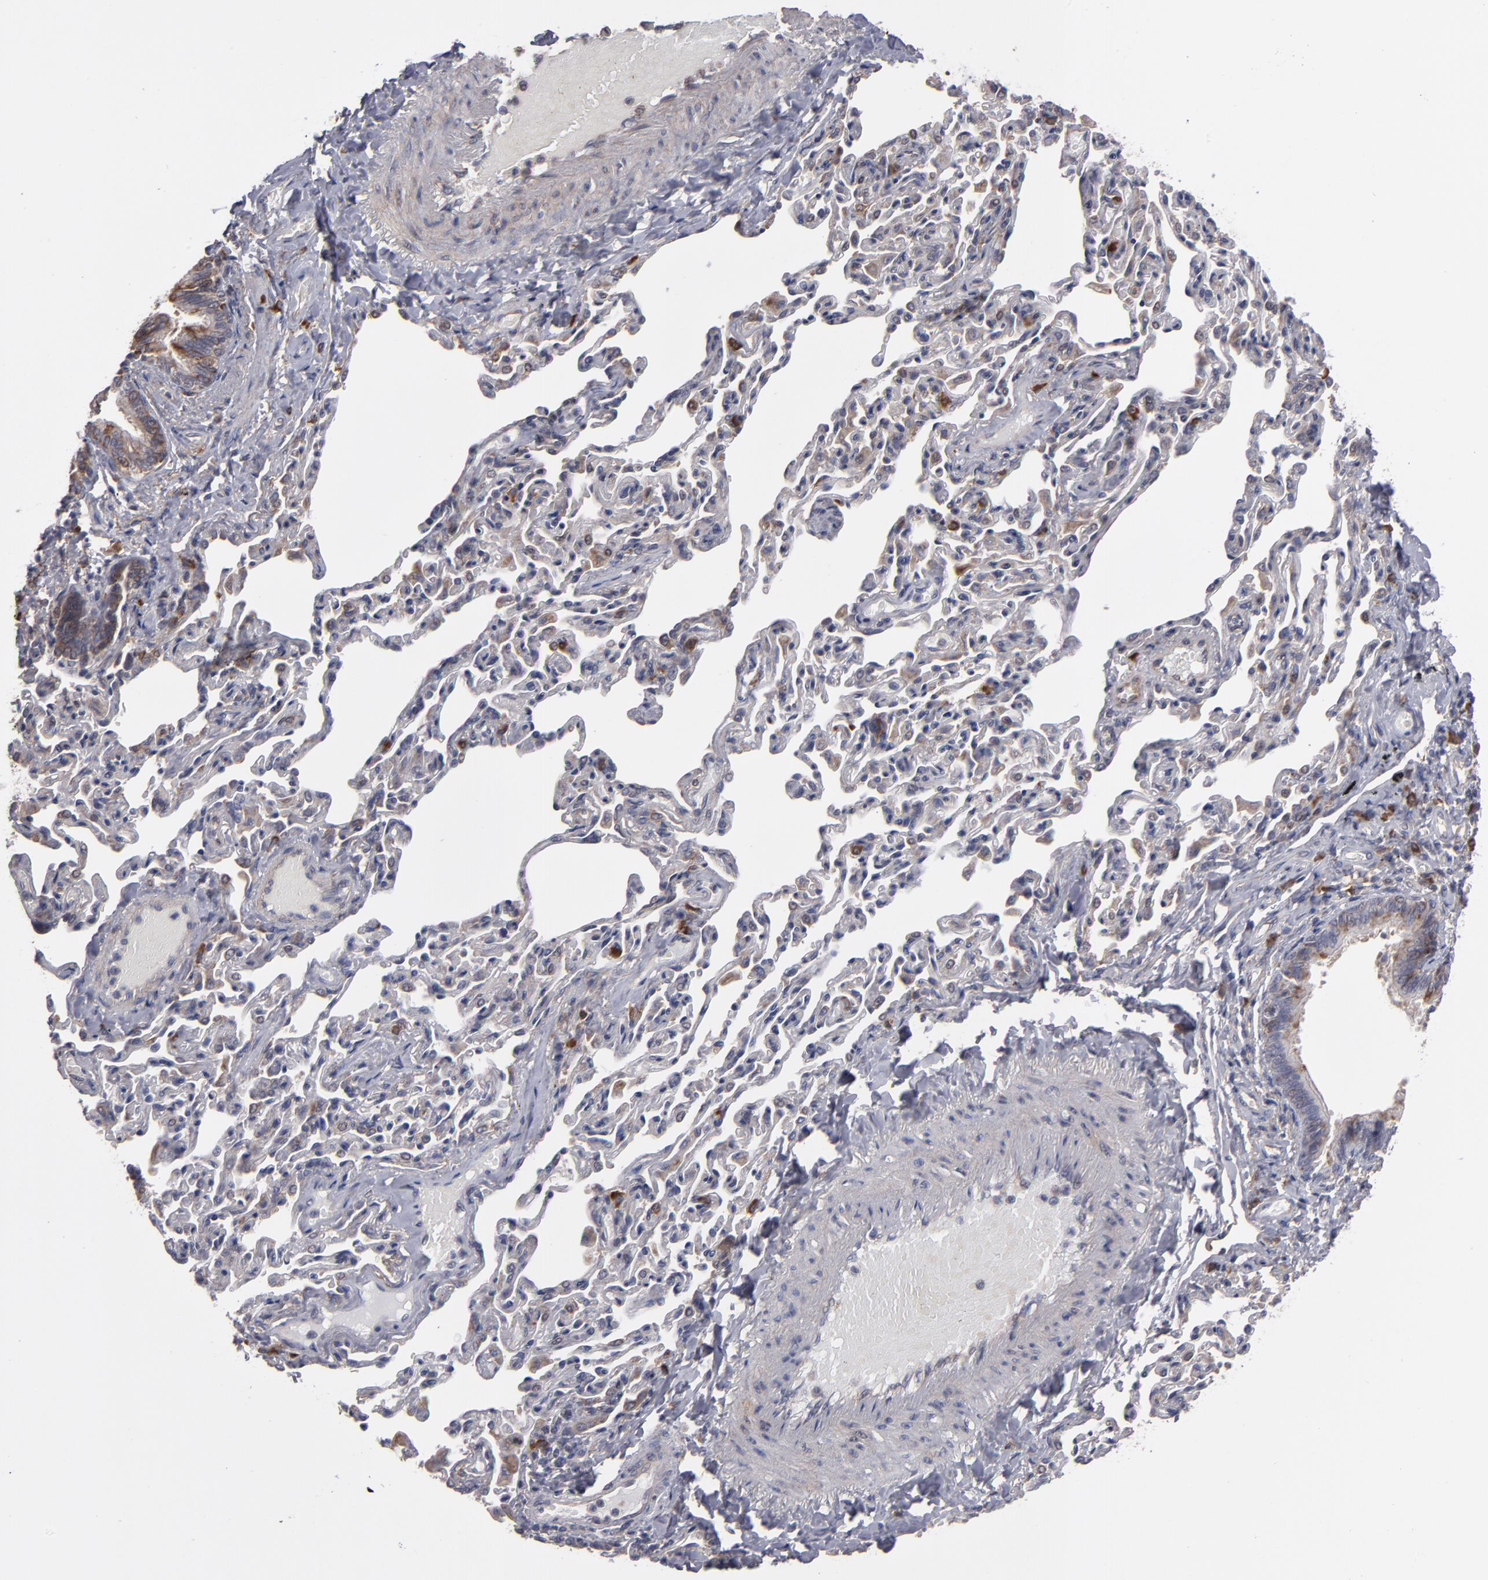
{"staining": {"intensity": "weak", "quantity": ">75%", "location": "cytoplasmic/membranous"}, "tissue": "bronchus", "cell_type": "Respiratory epithelial cells", "image_type": "normal", "snomed": [{"axis": "morphology", "description": "Normal tissue, NOS"}, {"axis": "topography", "description": "Lung"}], "caption": "Immunohistochemical staining of benign bronchus shows >75% levels of weak cytoplasmic/membranous protein expression in about >75% of respiratory epithelial cells. Using DAB (3,3'-diaminobenzidine) (brown) and hematoxylin (blue) stains, captured at high magnification using brightfield microscopy.", "gene": "SND1", "patient": {"sex": "male", "age": 64}}